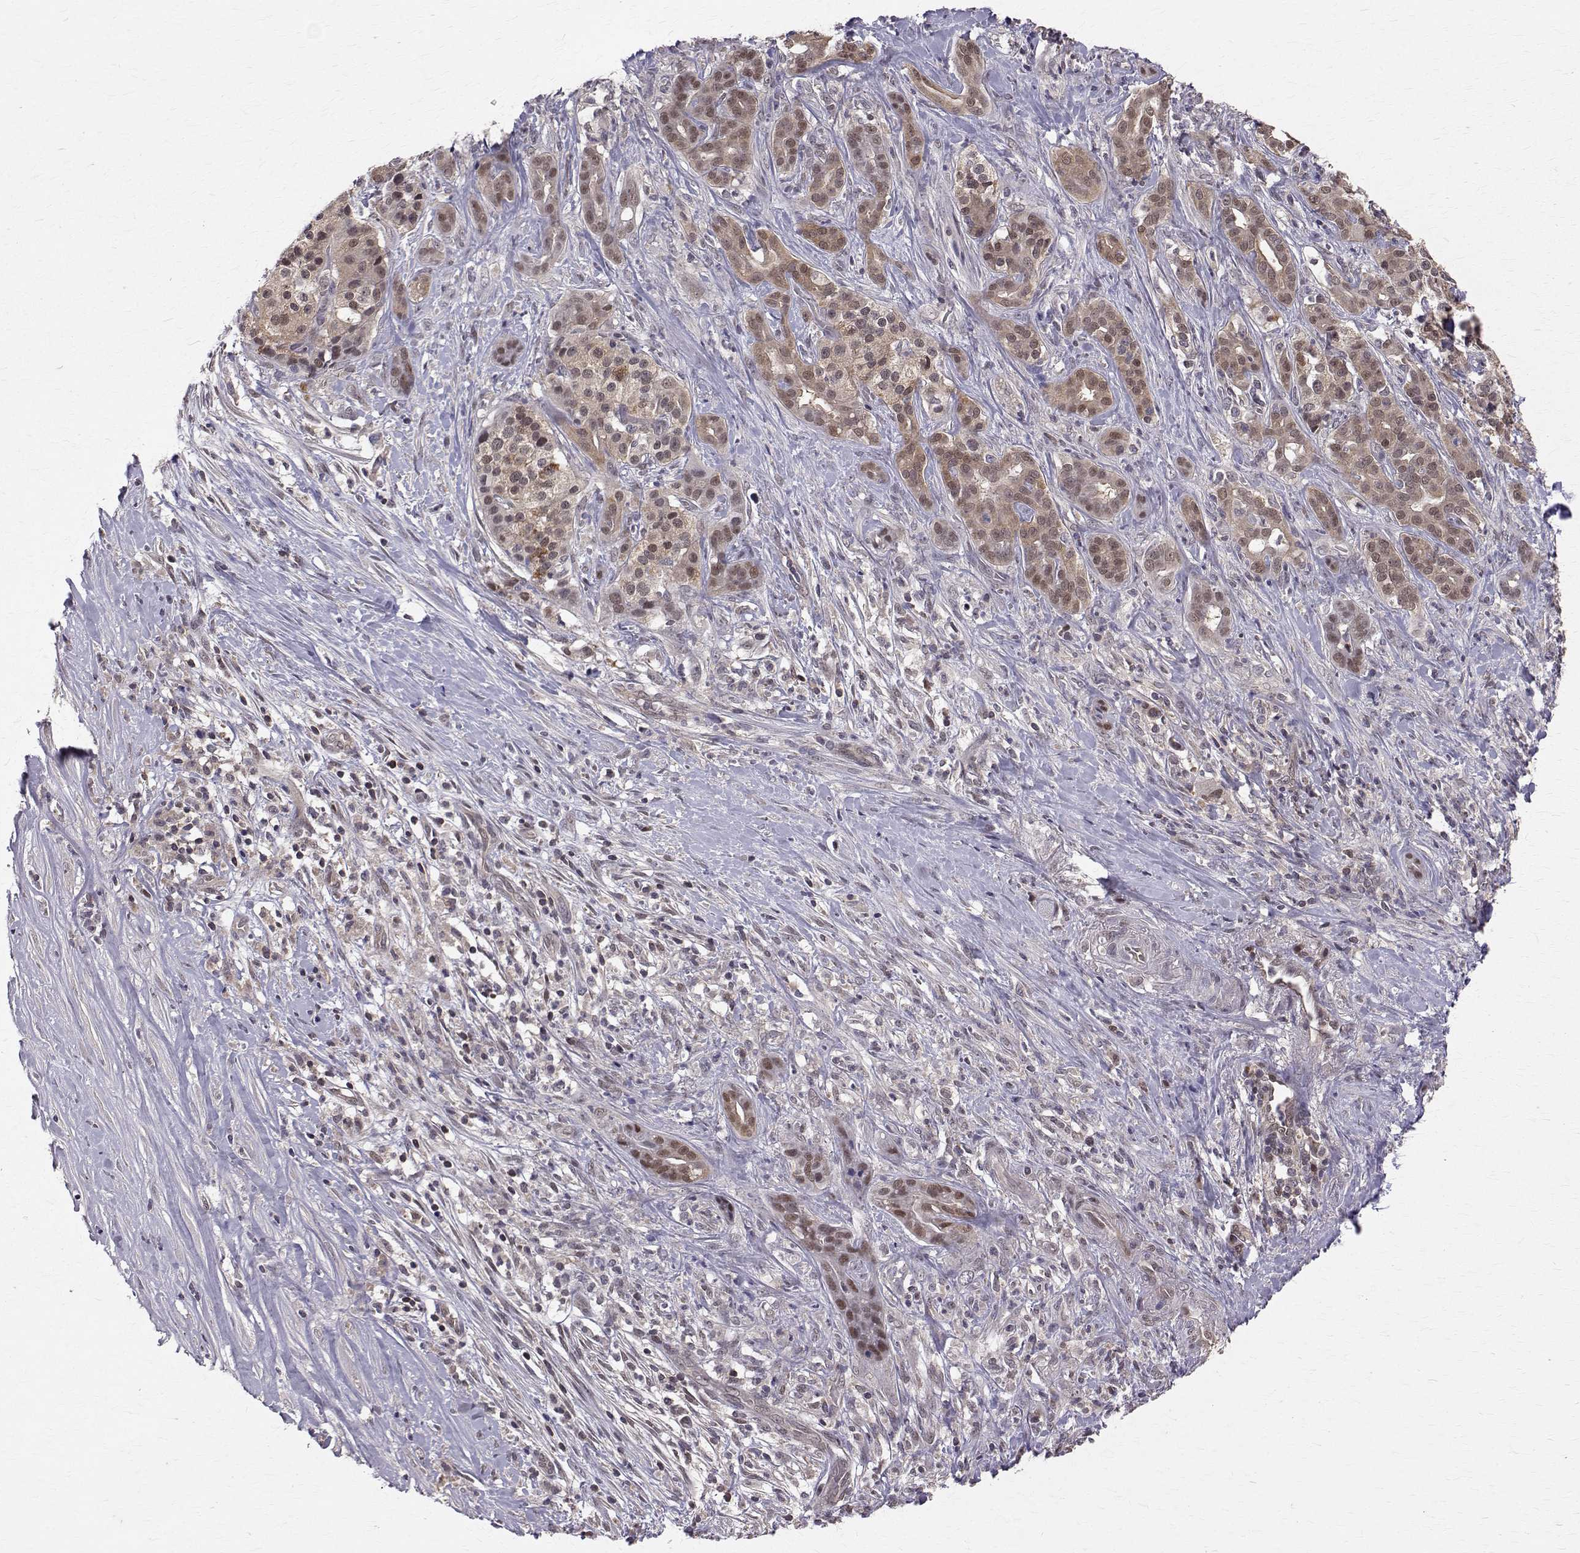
{"staining": {"intensity": "weak", "quantity": ">75%", "location": "cytoplasmic/membranous,nuclear"}, "tissue": "pancreatic cancer", "cell_type": "Tumor cells", "image_type": "cancer", "snomed": [{"axis": "morphology", "description": "Normal tissue, NOS"}, {"axis": "morphology", "description": "Inflammation, NOS"}, {"axis": "morphology", "description": "Adenocarcinoma, NOS"}, {"axis": "topography", "description": "Pancreas"}], "caption": "Weak cytoplasmic/membranous and nuclear staining for a protein is identified in about >75% of tumor cells of pancreatic cancer (adenocarcinoma) using immunohistochemistry.", "gene": "NIF3L1", "patient": {"sex": "male", "age": 57}}